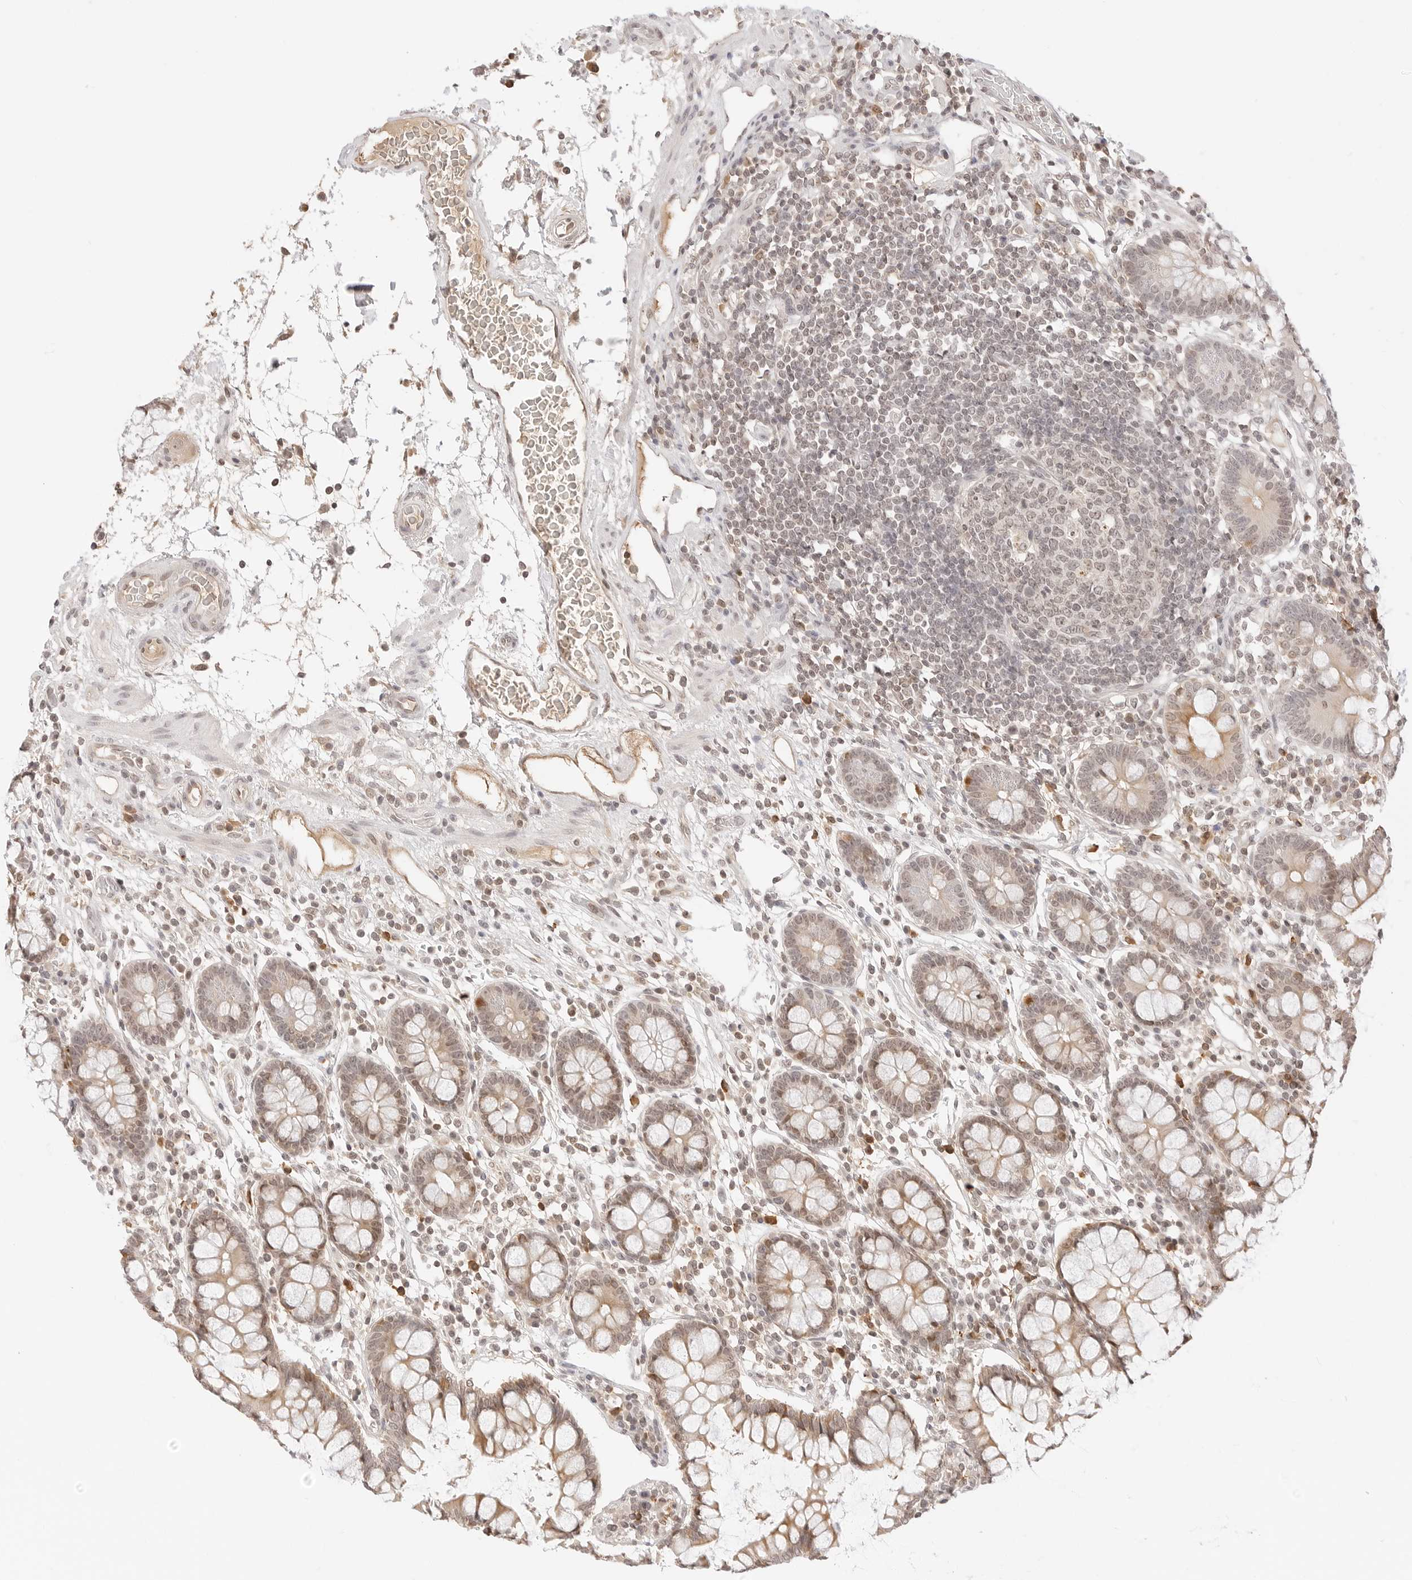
{"staining": {"intensity": "moderate", "quantity": "25%-75%", "location": "cytoplasmic/membranous"}, "tissue": "colon", "cell_type": "Endothelial cells", "image_type": "normal", "snomed": [{"axis": "morphology", "description": "Normal tissue, NOS"}, {"axis": "topography", "description": "Colon"}], "caption": "A brown stain highlights moderate cytoplasmic/membranous expression of a protein in endothelial cells of normal human colon. (DAB IHC, brown staining for protein, blue staining for nuclei).", "gene": "SEPTIN4", "patient": {"sex": "female", "age": 79}}